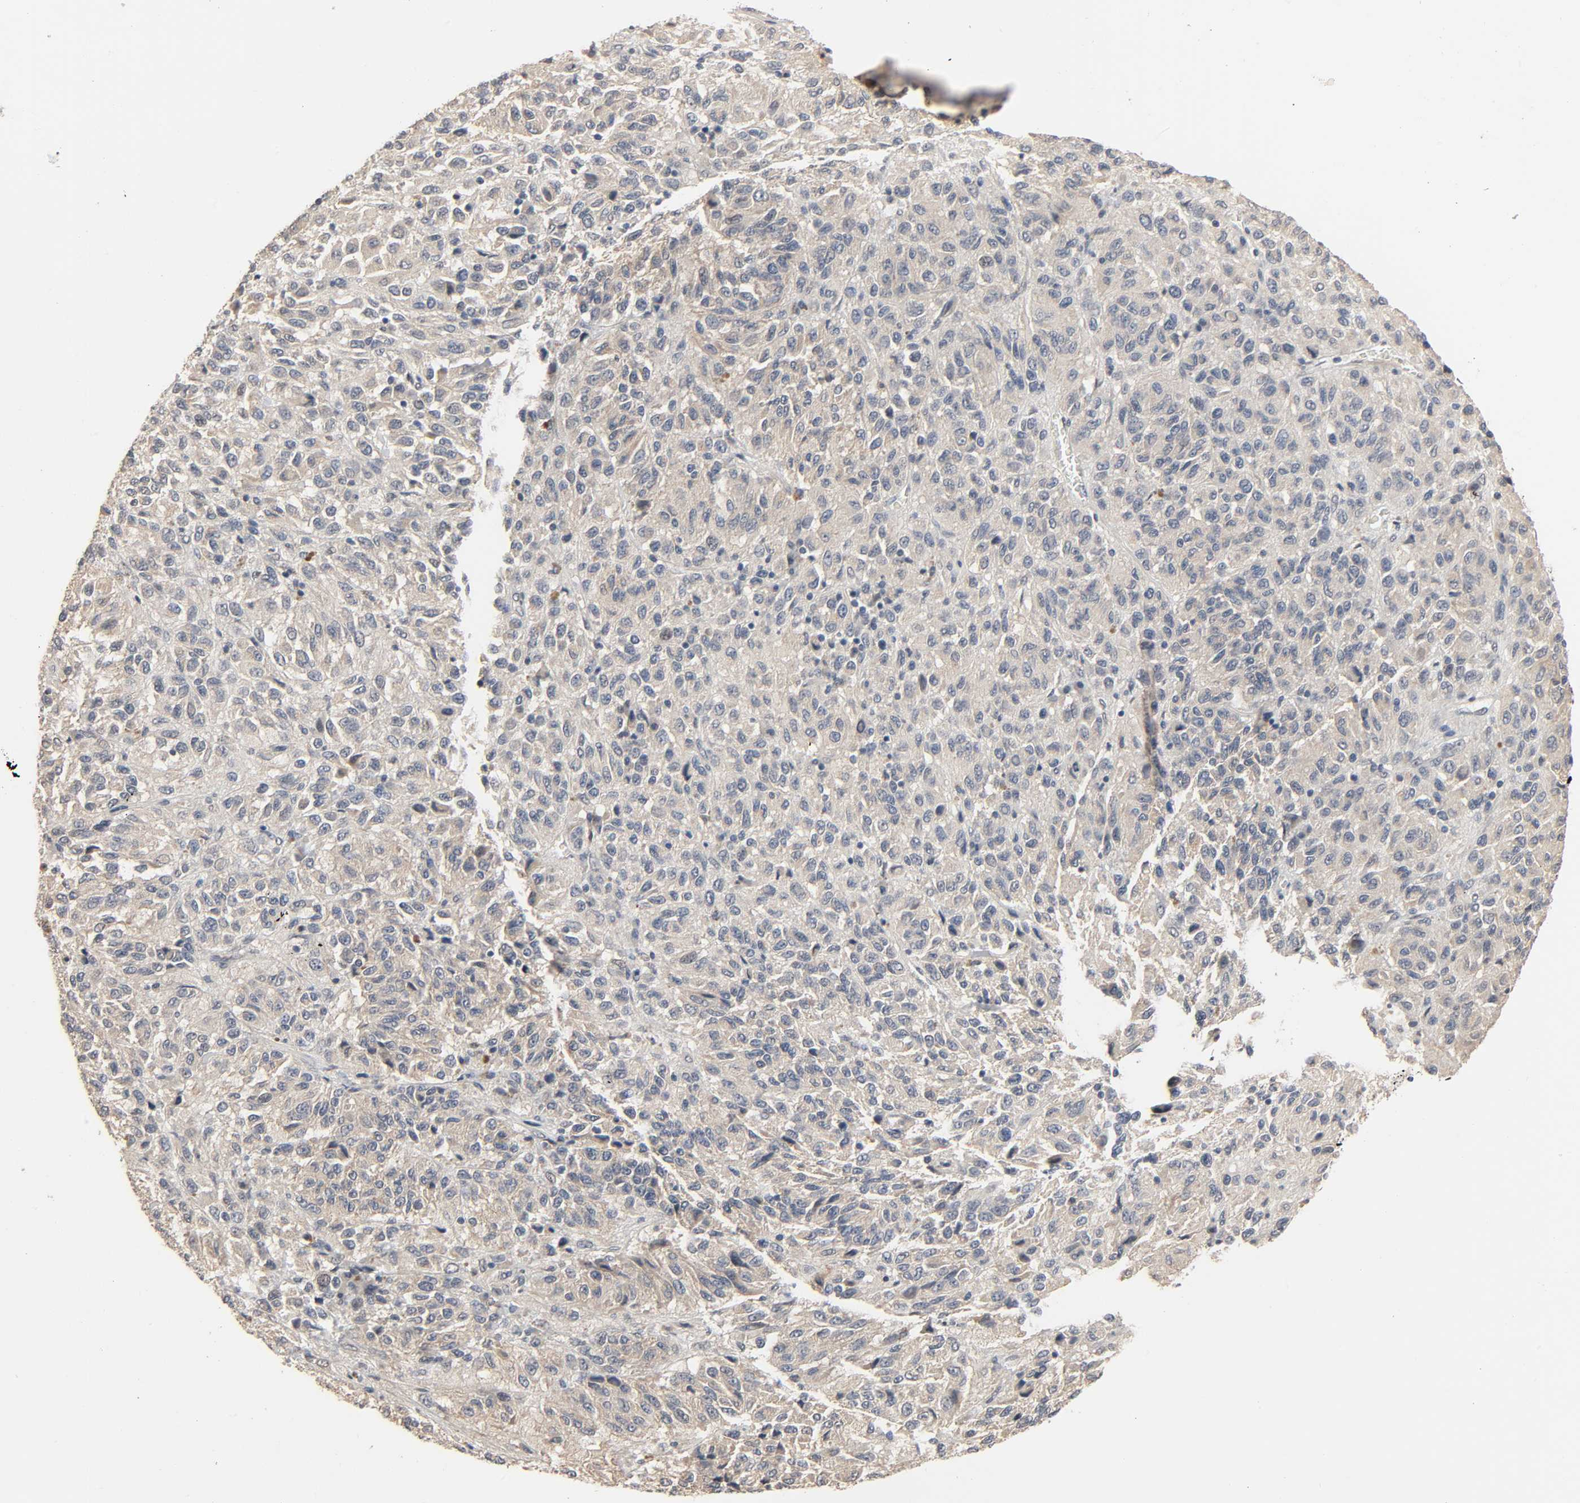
{"staining": {"intensity": "negative", "quantity": "none", "location": "none"}, "tissue": "melanoma", "cell_type": "Tumor cells", "image_type": "cancer", "snomed": [{"axis": "morphology", "description": "Malignant melanoma, Metastatic site"}, {"axis": "topography", "description": "Lung"}], "caption": "This is a photomicrograph of immunohistochemistry (IHC) staining of melanoma, which shows no positivity in tumor cells. (DAB (3,3'-diaminobenzidine) IHC with hematoxylin counter stain).", "gene": "MAGEA8", "patient": {"sex": "male", "age": 64}}